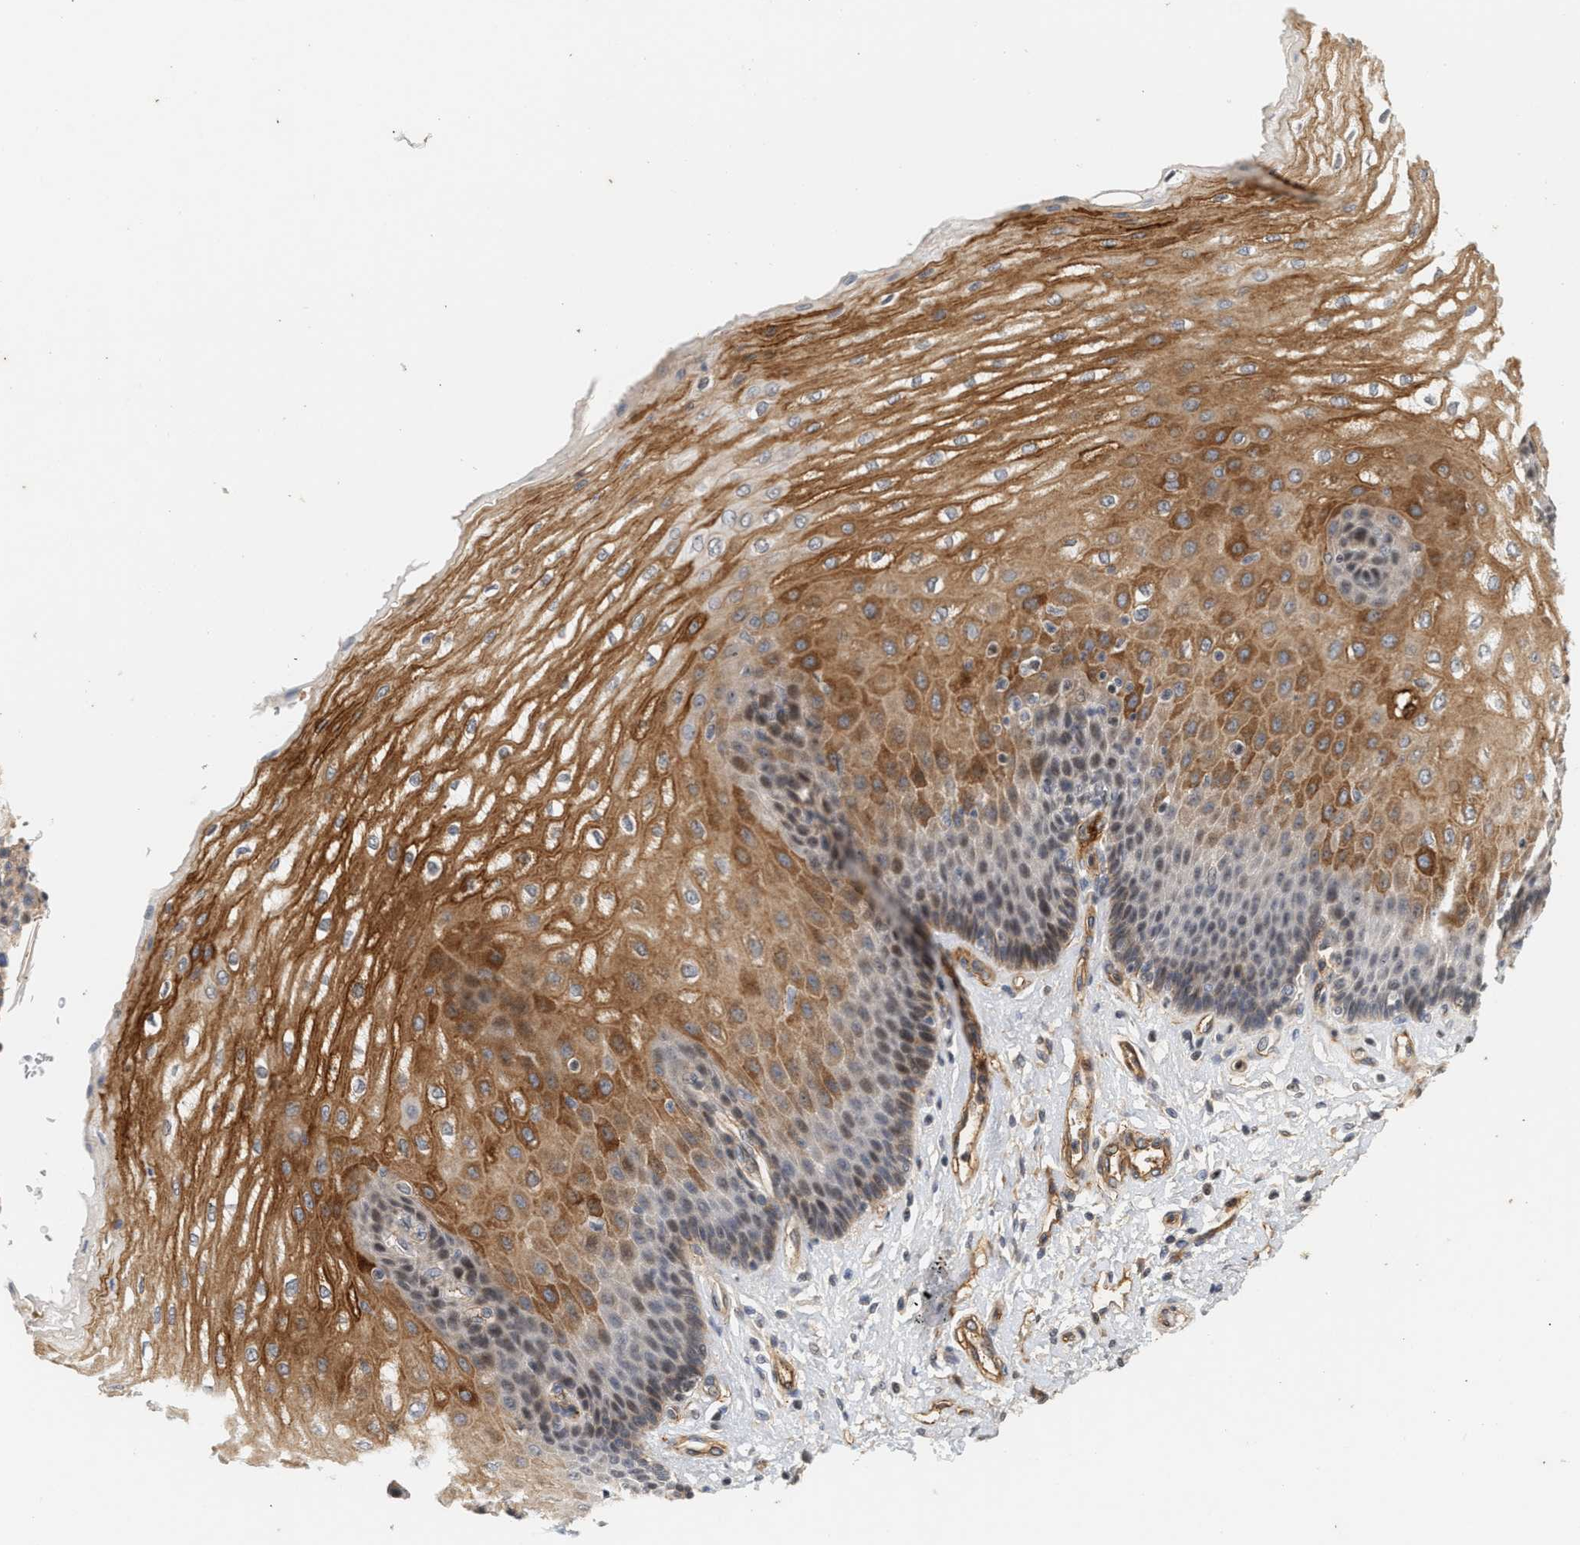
{"staining": {"intensity": "moderate", "quantity": "25%-75%", "location": "cytoplasmic/membranous"}, "tissue": "esophagus", "cell_type": "Squamous epithelial cells", "image_type": "normal", "snomed": [{"axis": "morphology", "description": "Normal tissue, NOS"}, {"axis": "topography", "description": "Esophagus"}], "caption": "Moderate cytoplasmic/membranous expression for a protein is seen in approximately 25%-75% of squamous epithelial cells of unremarkable esophagus using immunohistochemistry (IHC).", "gene": "PLXND1", "patient": {"sex": "male", "age": 54}}